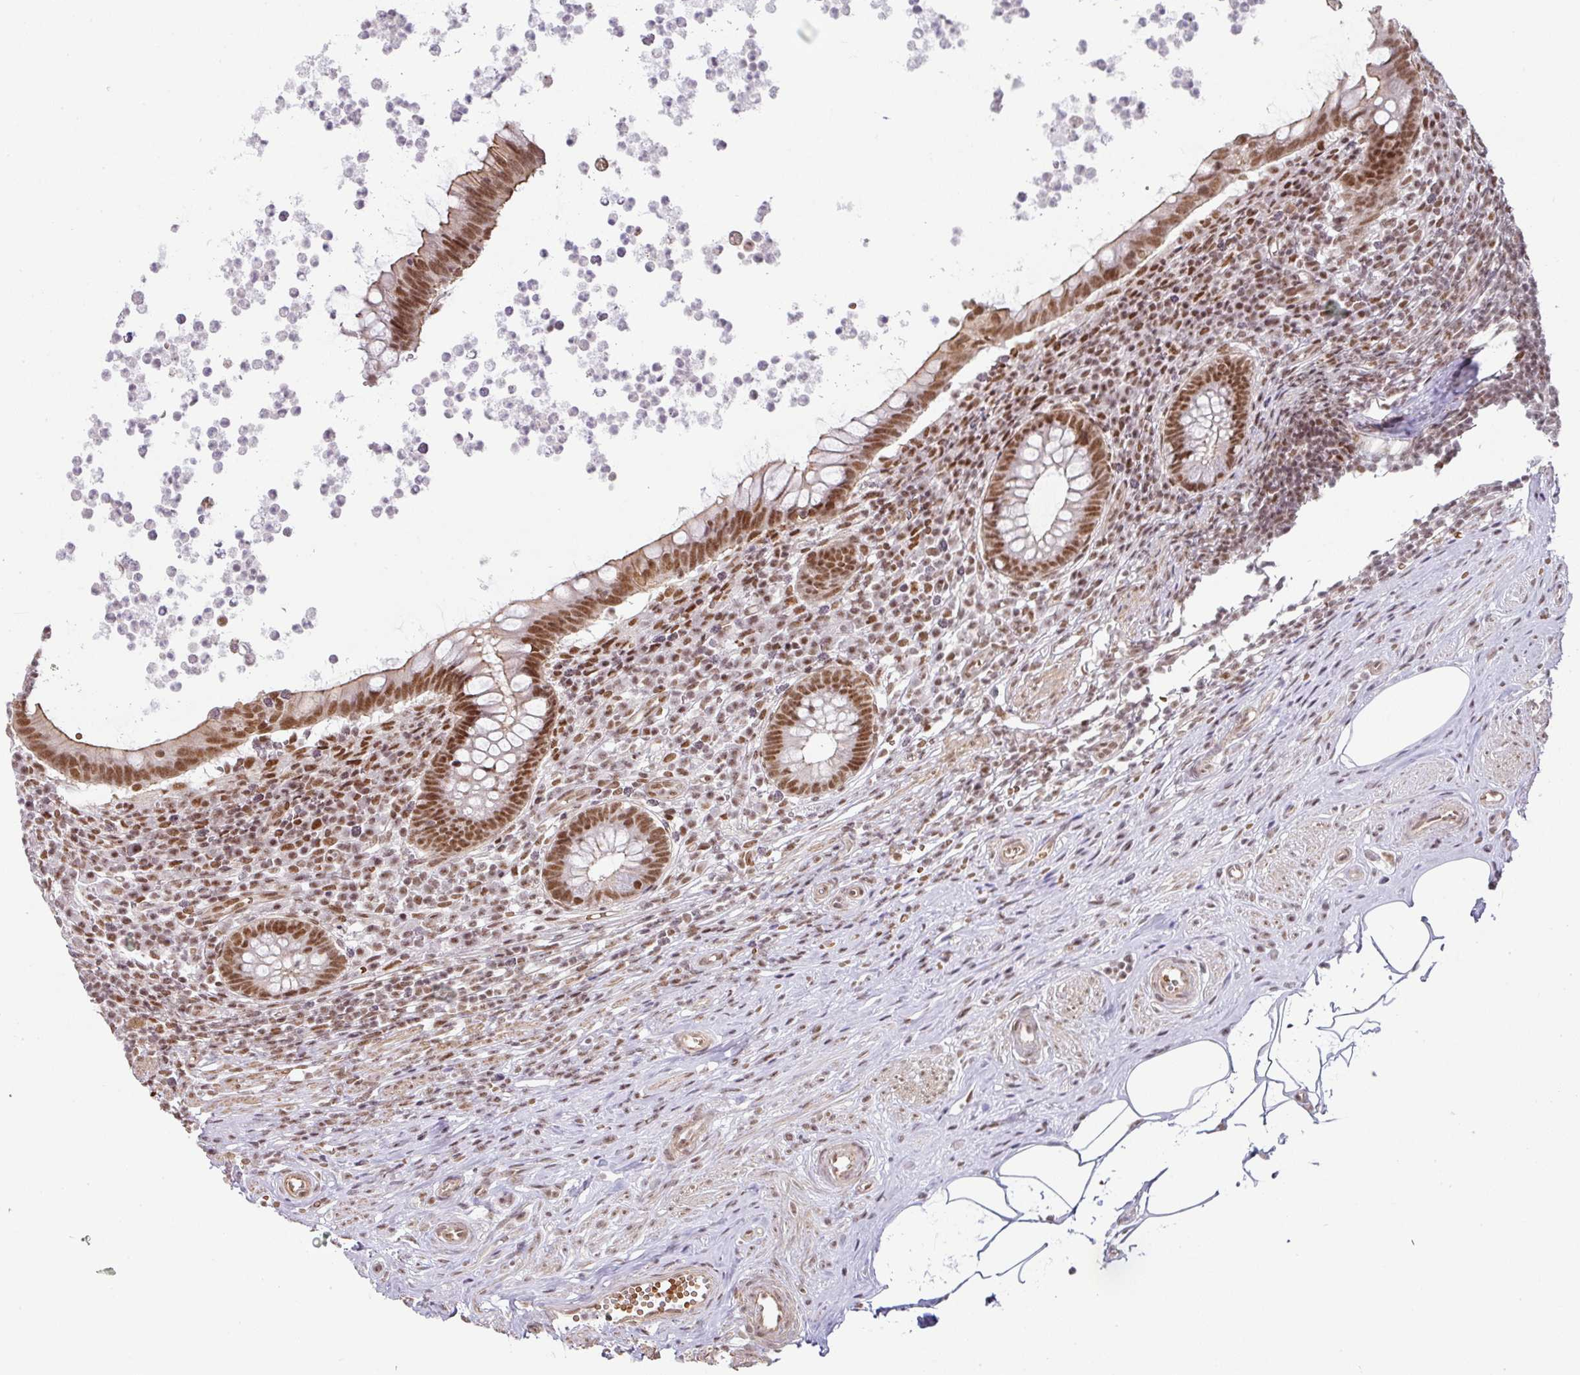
{"staining": {"intensity": "moderate", "quantity": ">75%", "location": "cytoplasmic/membranous,nuclear"}, "tissue": "appendix", "cell_type": "Glandular cells", "image_type": "normal", "snomed": [{"axis": "morphology", "description": "Normal tissue, NOS"}, {"axis": "topography", "description": "Appendix"}], "caption": "Appendix stained with immunohistochemistry exhibits moderate cytoplasmic/membranous,nuclear positivity in approximately >75% of glandular cells. The staining was performed using DAB (3,3'-diaminobenzidine) to visualize the protein expression in brown, while the nuclei were stained in blue with hematoxylin (Magnification: 20x).", "gene": "NCOA5", "patient": {"sex": "female", "age": 56}}